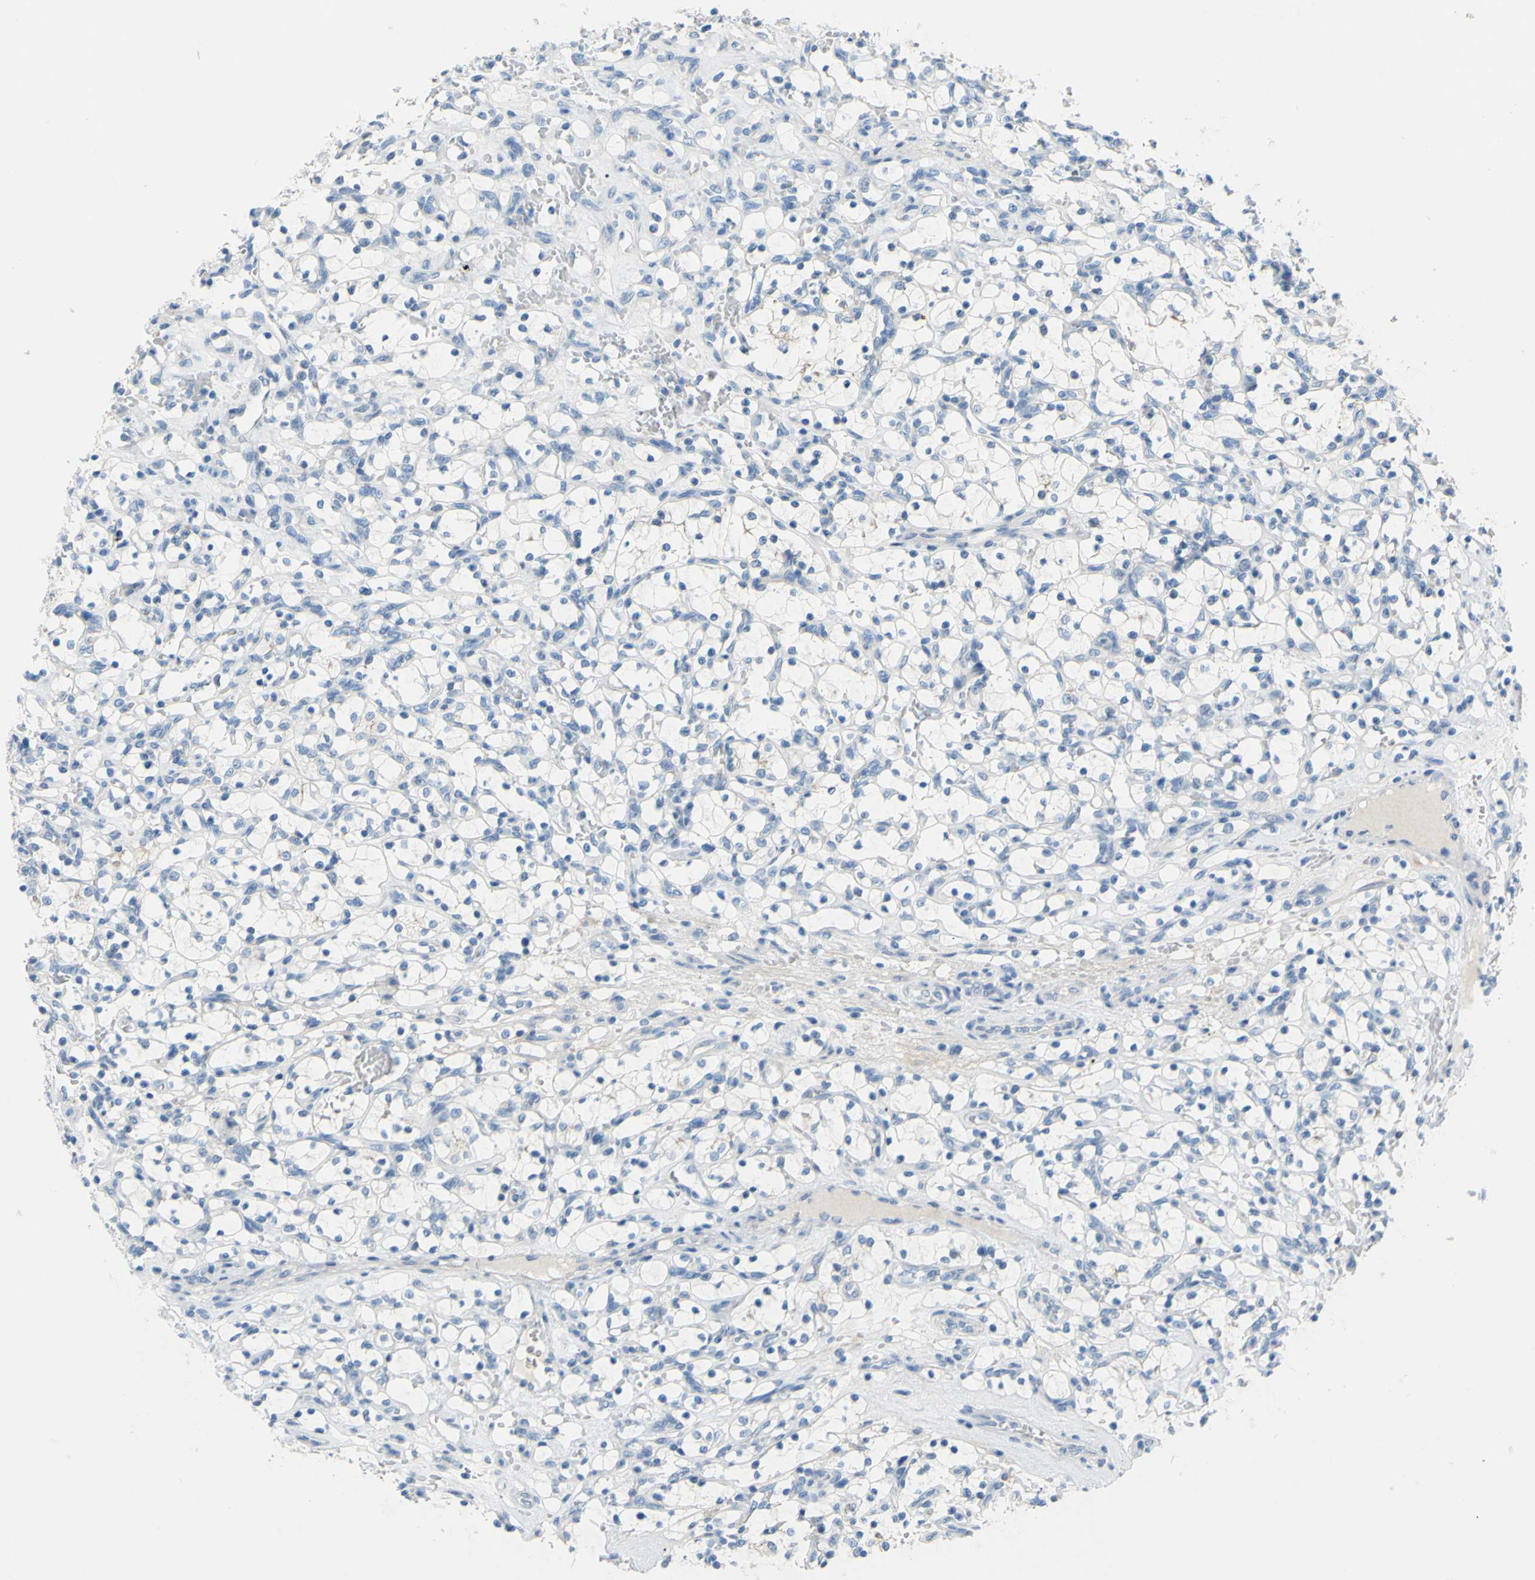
{"staining": {"intensity": "negative", "quantity": "none", "location": "none"}, "tissue": "renal cancer", "cell_type": "Tumor cells", "image_type": "cancer", "snomed": [{"axis": "morphology", "description": "Adenocarcinoma, NOS"}, {"axis": "topography", "description": "Kidney"}], "caption": "Immunohistochemical staining of human renal adenocarcinoma exhibits no significant expression in tumor cells. Nuclei are stained in blue.", "gene": "SLC1A2", "patient": {"sex": "female", "age": 69}}